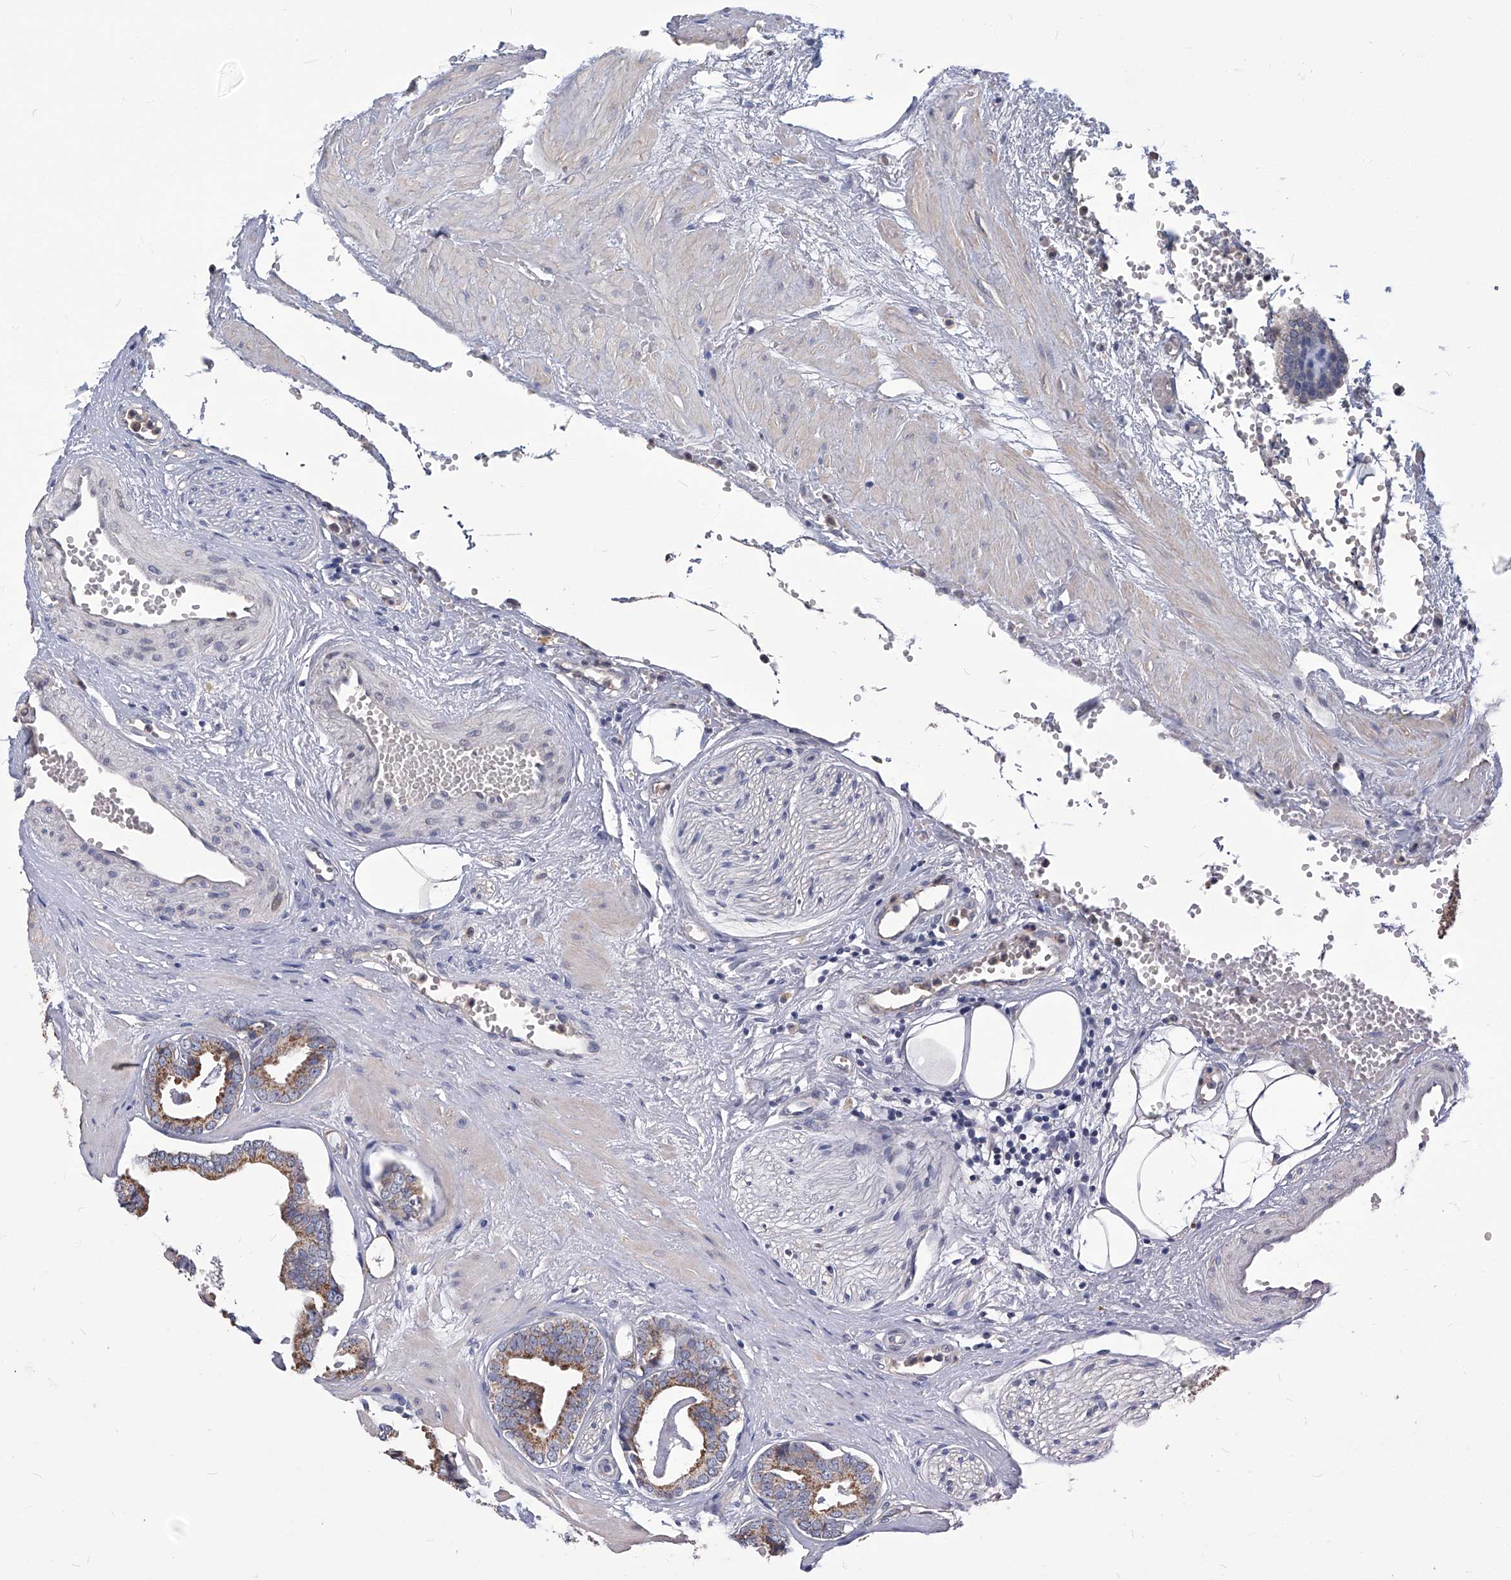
{"staining": {"intensity": "moderate", "quantity": ">75%", "location": "cytoplasmic/membranous"}, "tissue": "prostate cancer", "cell_type": "Tumor cells", "image_type": "cancer", "snomed": [{"axis": "morphology", "description": "Adenocarcinoma, Low grade"}, {"axis": "topography", "description": "Prostate"}], "caption": "A histopathology image of human prostate cancer stained for a protein demonstrates moderate cytoplasmic/membranous brown staining in tumor cells.", "gene": "TGFBR1", "patient": {"sex": "male", "age": 53}}